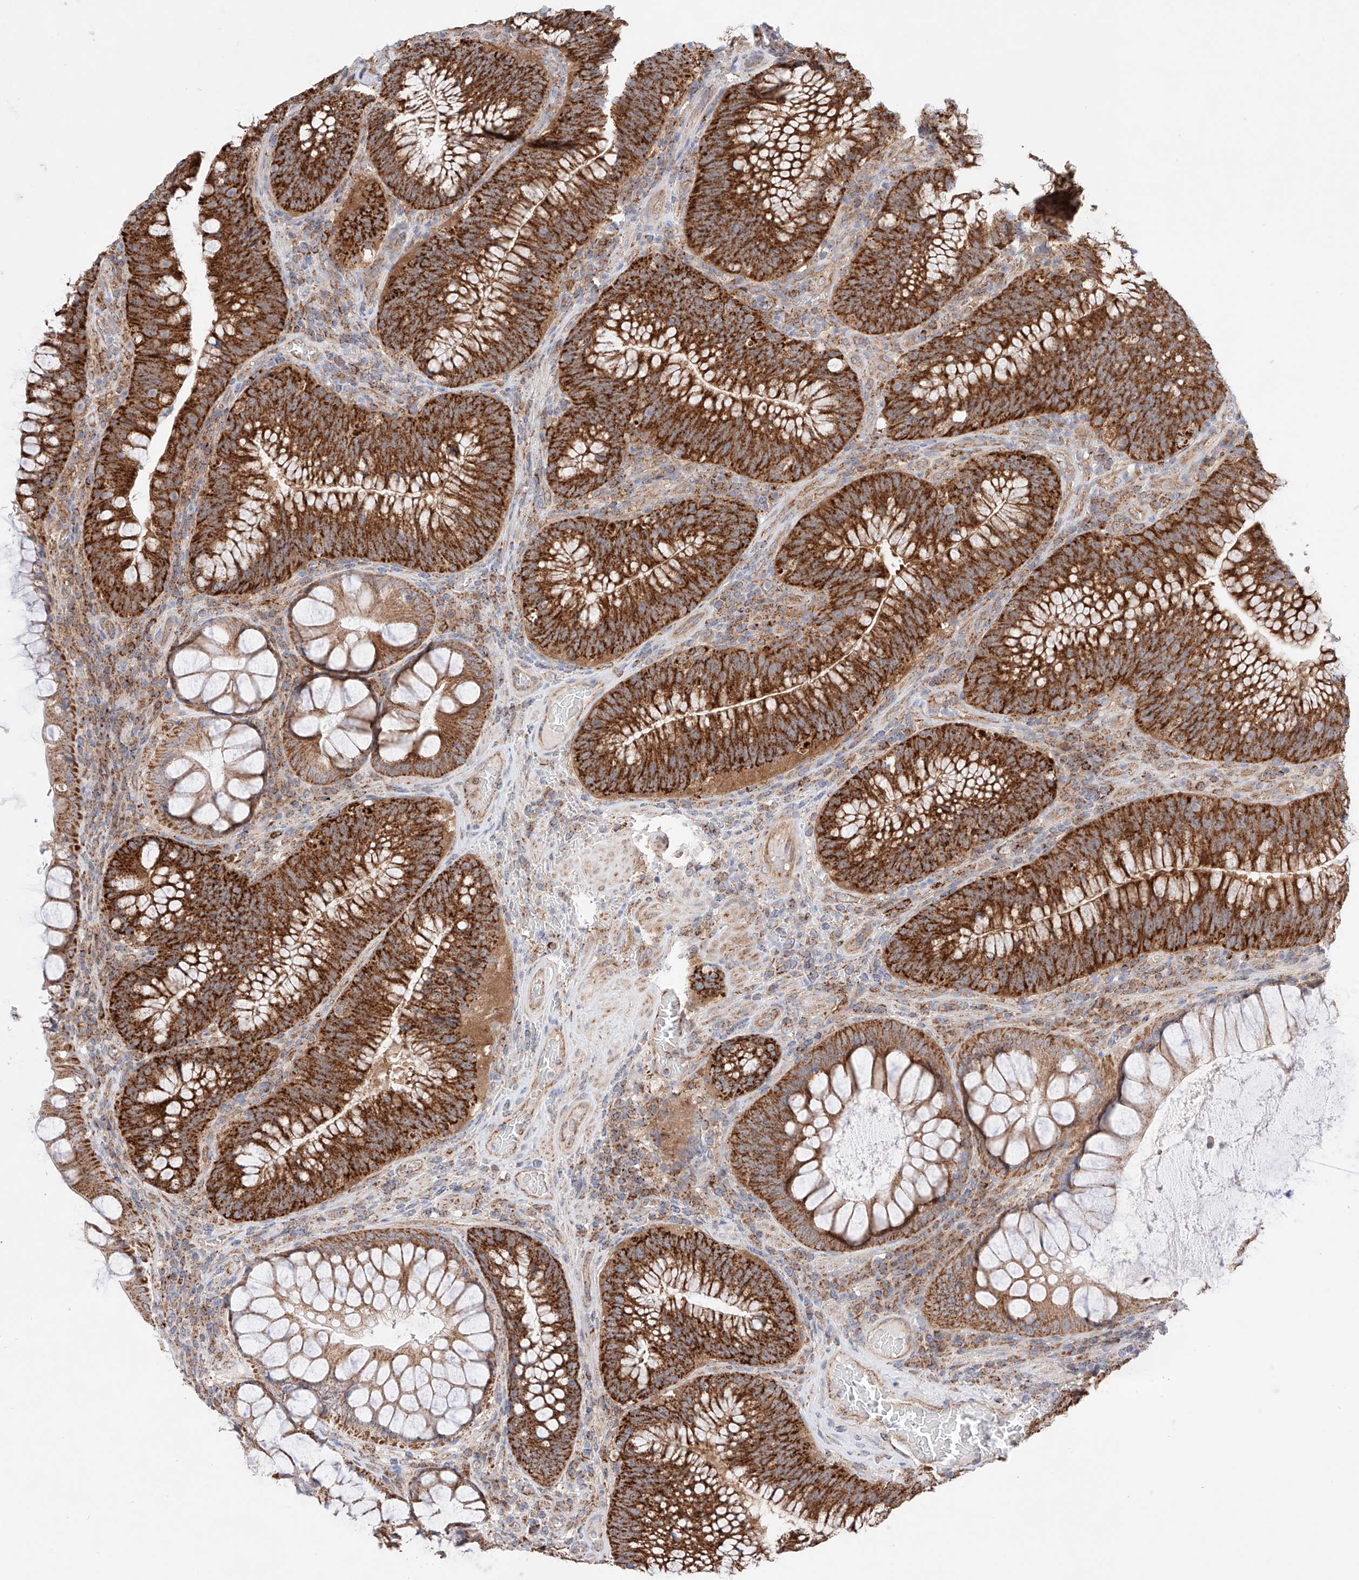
{"staining": {"intensity": "strong", "quantity": ">75%", "location": "cytoplasmic/membranous"}, "tissue": "colorectal cancer", "cell_type": "Tumor cells", "image_type": "cancer", "snomed": [{"axis": "morphology", "description": "Normal tissue, NOS"}, {"axis": "topography", "description": "Colon"}], "caption": "There is high levels of strong cytoplasmic/membranous positivity in tumor cells of colorectal cancer, as demonstrated by immunohistochemical staining (brown color).", "gene": "KTI12", "patient": {"sex": "female", "age": 82}}